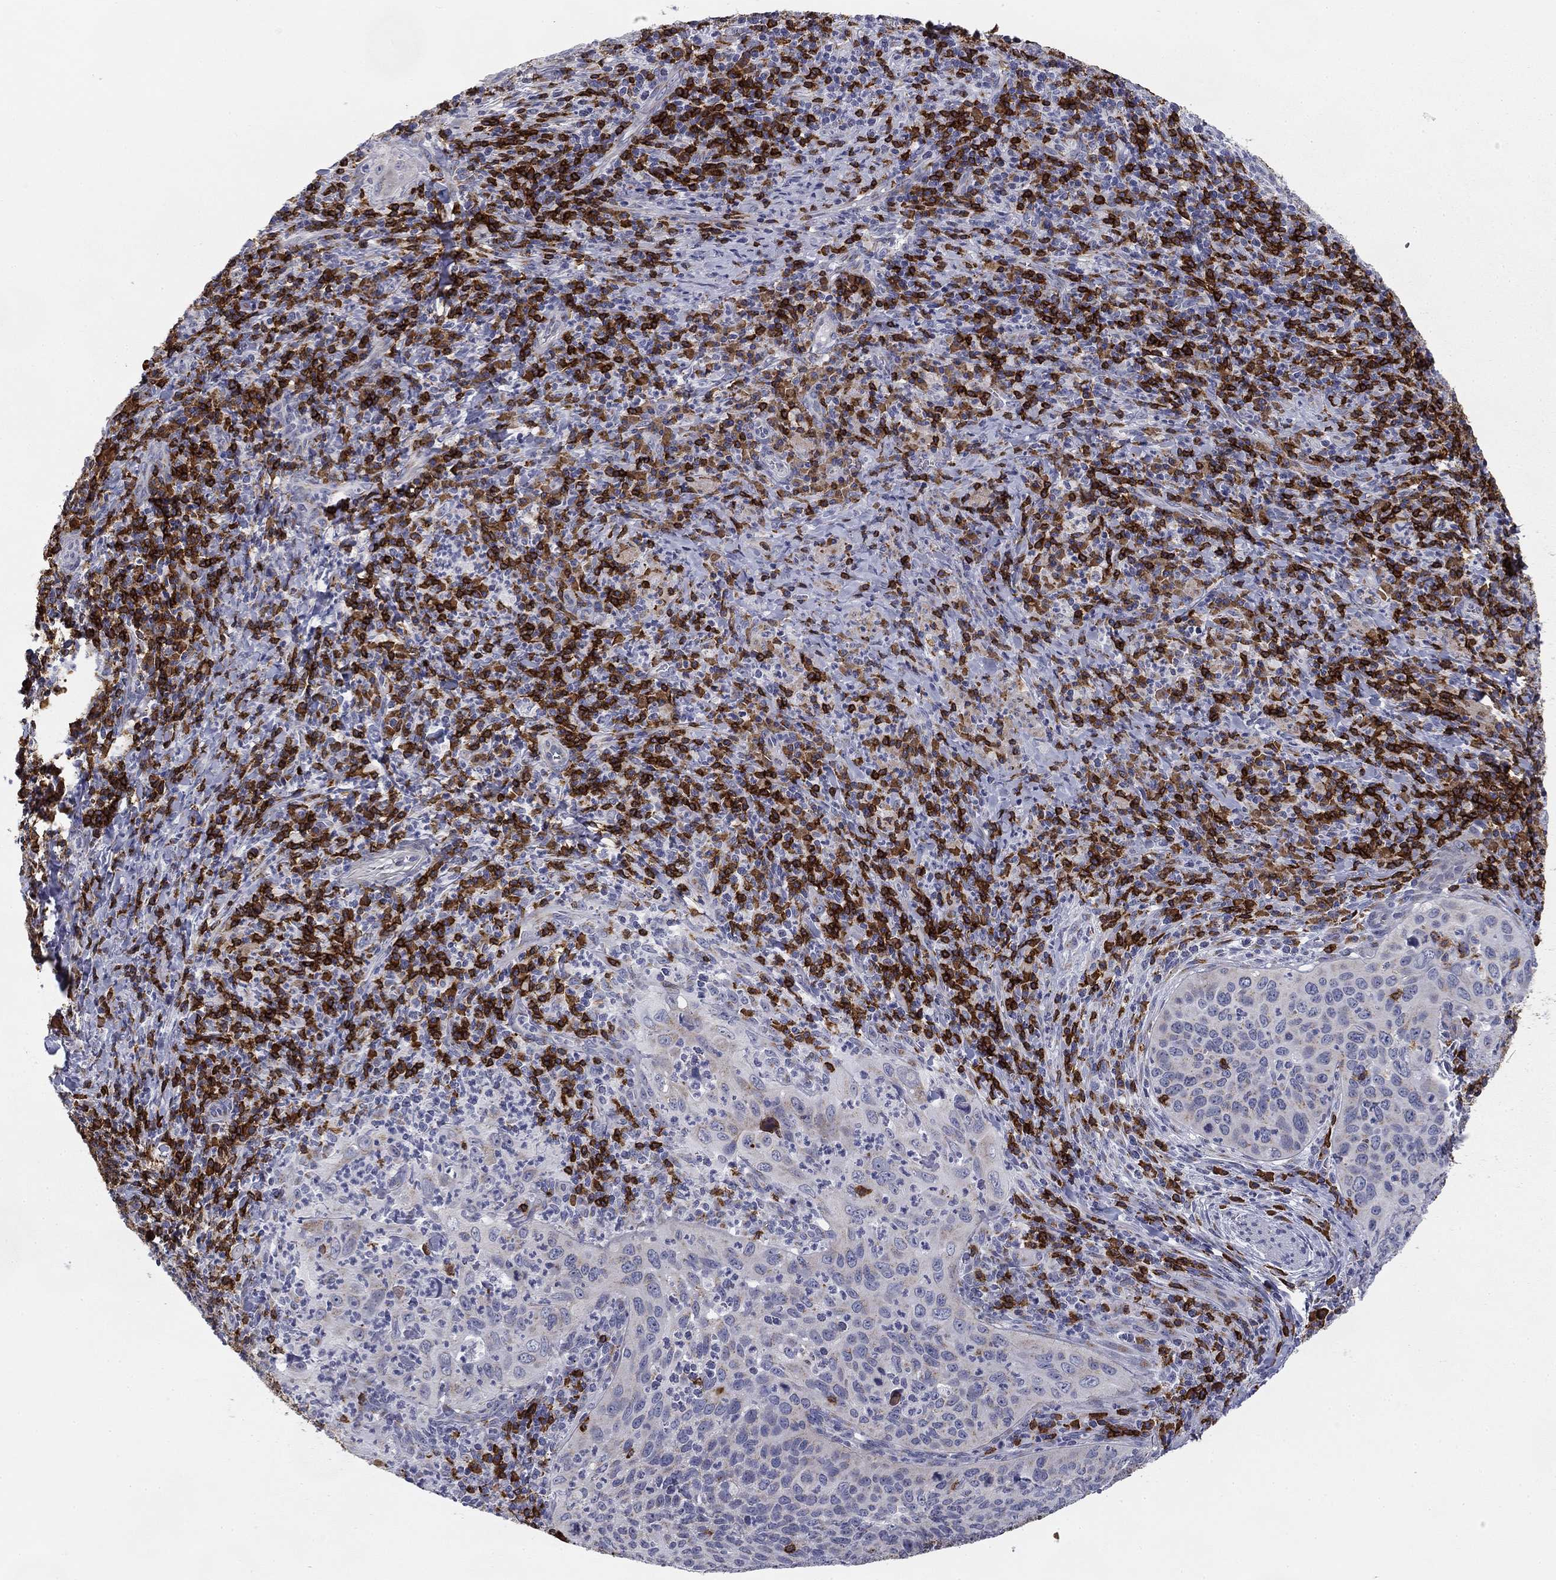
{"staining": {"intensity": "negative", "quantity": "none", "location": "none"}, "tissue": "cervical cancer", "cell_type": "Tumor cells", "image_type": "cancer", "snomed": [{"axis": "morphology", "description": "Squamous cell carcinoma, NOS"}, {"axis": "topography", "description": "Cervix"}], "caption": "IHC photomicrograph of human cervical cancer stained for a protein (brown), which shows no staining in tumor cells. (DAB (3,3'-diaminobenzidine) immunohistochemistry with hematoxylin counter stain).", "gene": "TRAT1", "patient": {"sex": "female", "age": 26}}